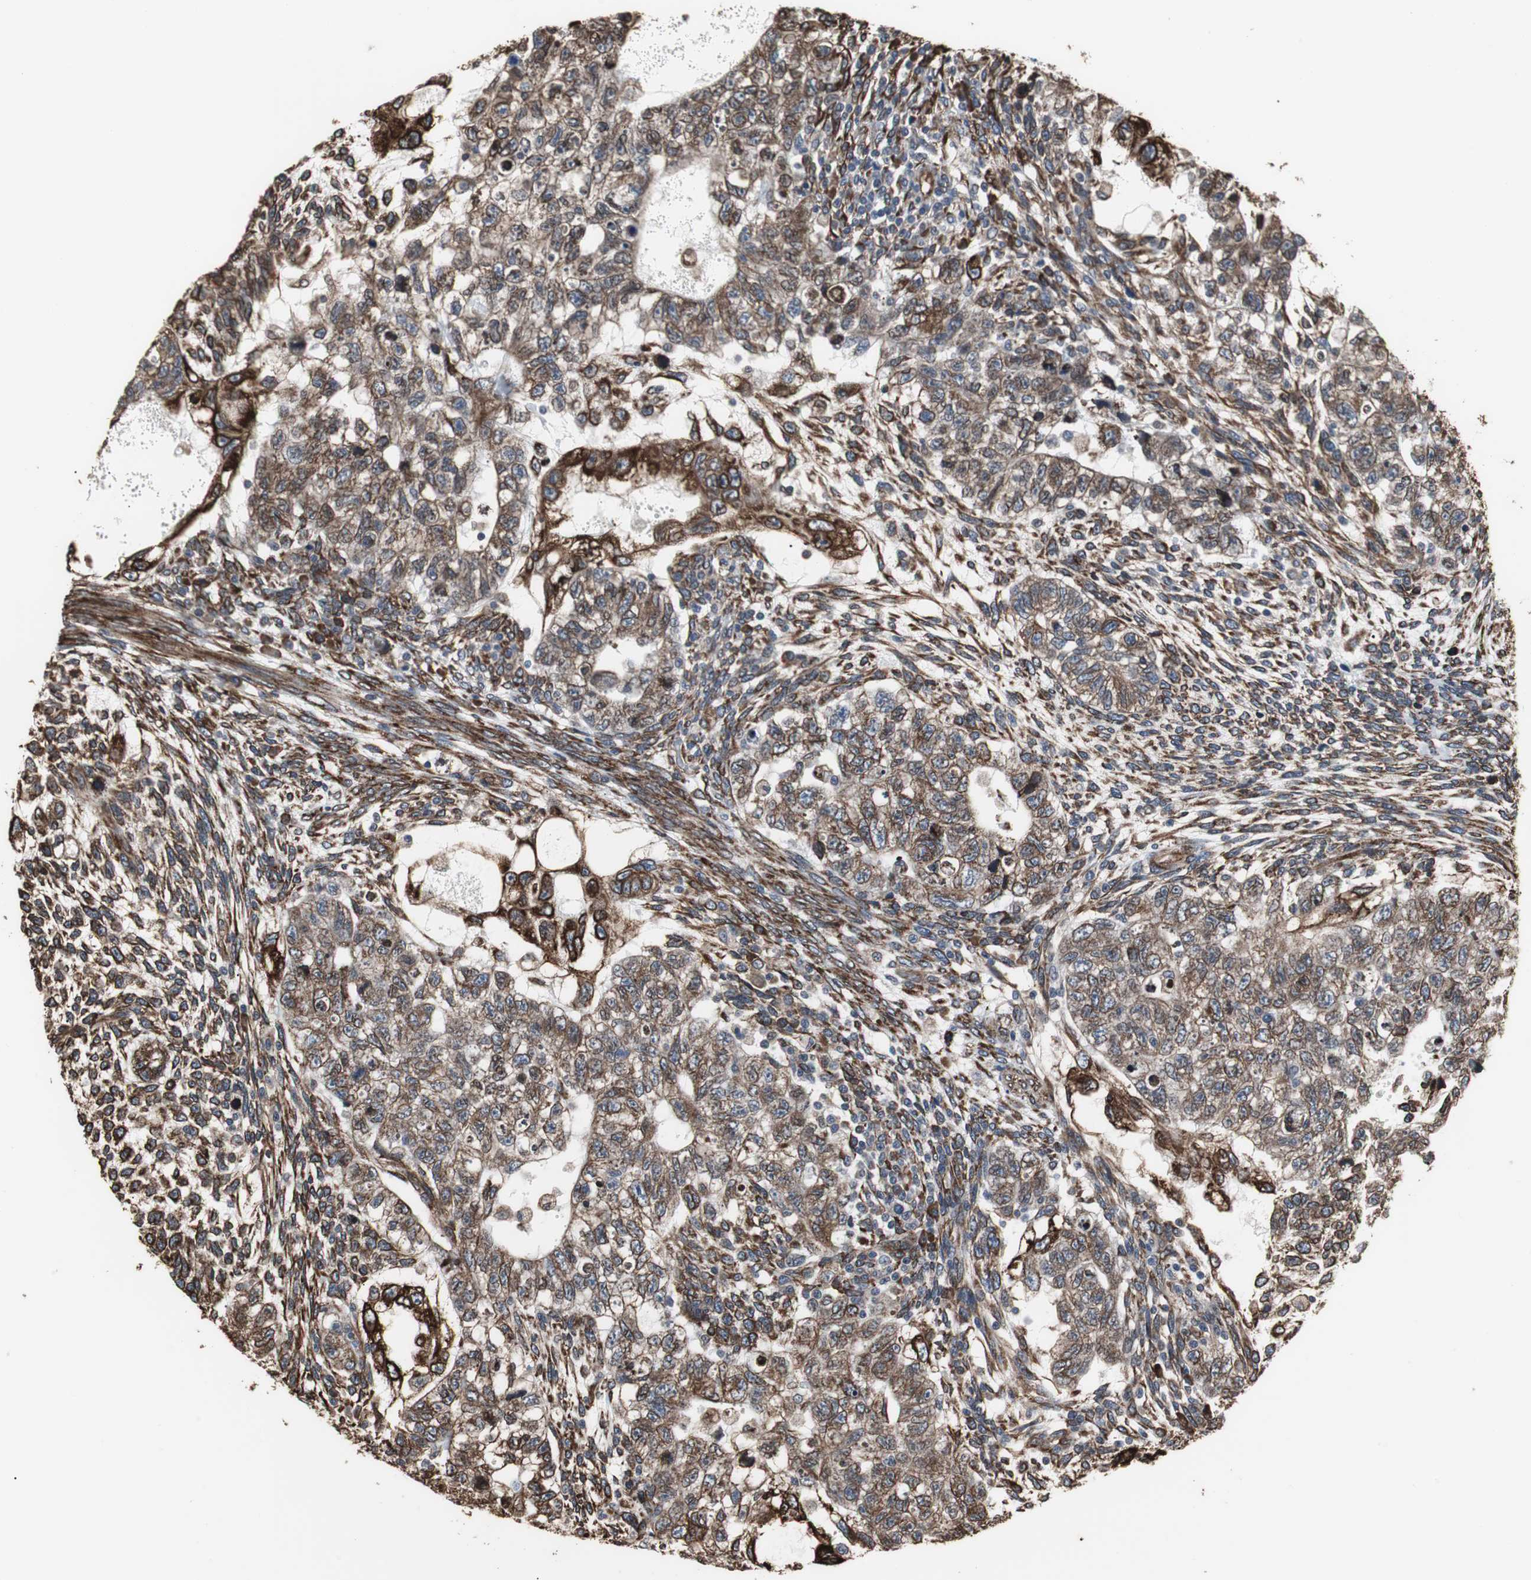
{"staining": {"intensity": "strong", "quantity": ">75%", "location": "cytoplasmic/membranous"}, "tissue": "testis cancer", "cell_type": "Tumor cells", "image_type": "cancer", "snomed": [{"axis": "morphology", "description": "Normal tissue, NOS"}, {"axis": "morphology", "description": "Carcinoma, Embryonal, NOS"}, {"axis": "topography", "description": "Testis"}], "caption": "There is high levels of strong cytoplasmic/membranous expression in tumor cells of embryonal carcinoma (testis), as demonstrated by immunohistochemical staining (brown color).", "gene": "CALU", "patient": {"sex": "male", "age": 36}}